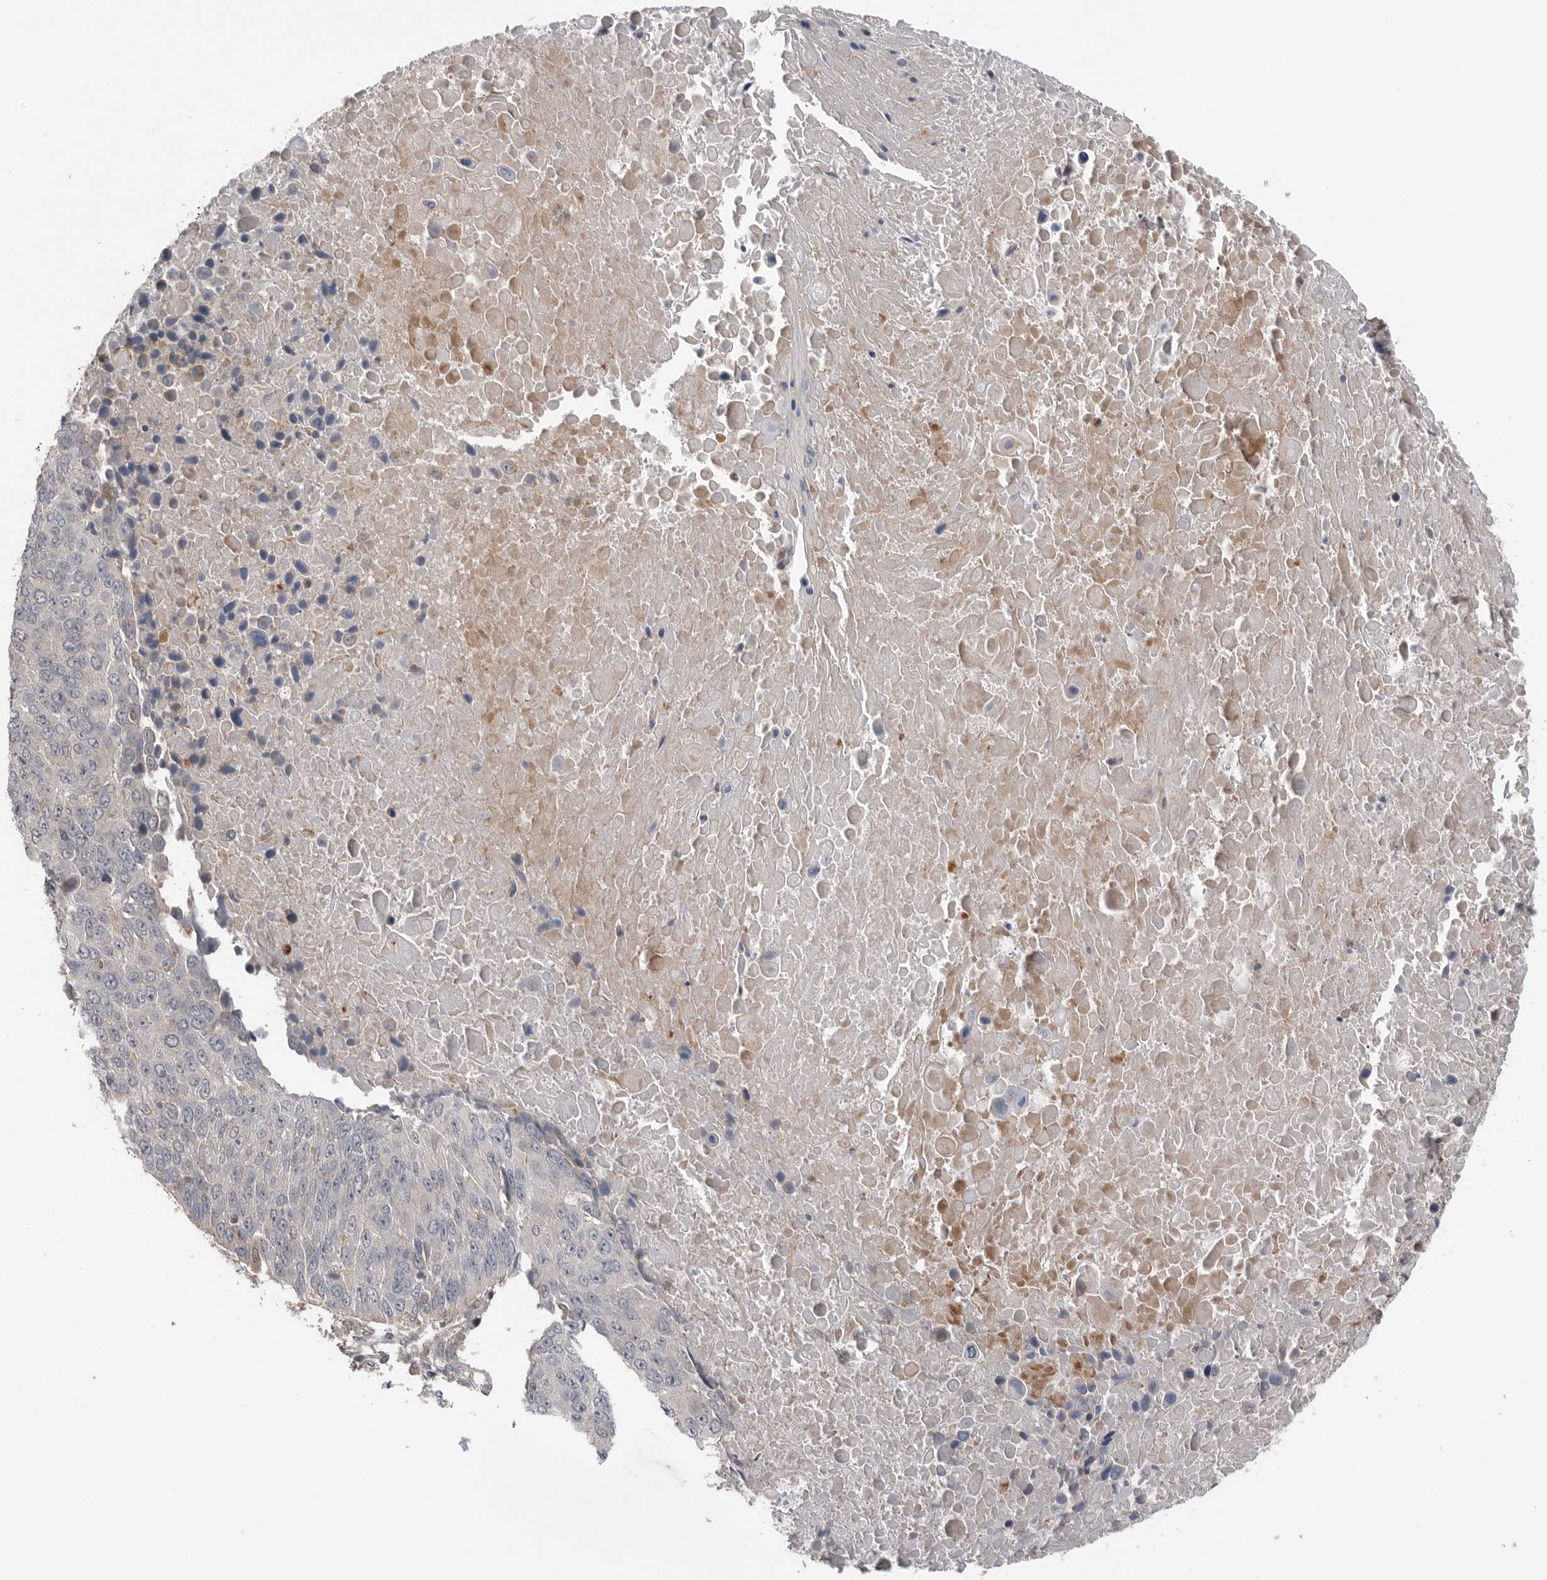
{"staining": {"intensity": "negative", "quantity": "none", "location": "none"}, "tissue": "lung cancer", "cell_type": "Tumor cells", "image_type": "cancer", "snomed": [{"axis": "morphology", "description": "Squamous cell carcinoma, NOS"}, {"axis": "topography", "description": "Lung"}], "caption": "A micrograph of lung cancer stained for a protein reveals no brown staining in tumor cells.", "gene": "PEAK1", "patient": {"sex": "male", "age": 66}}